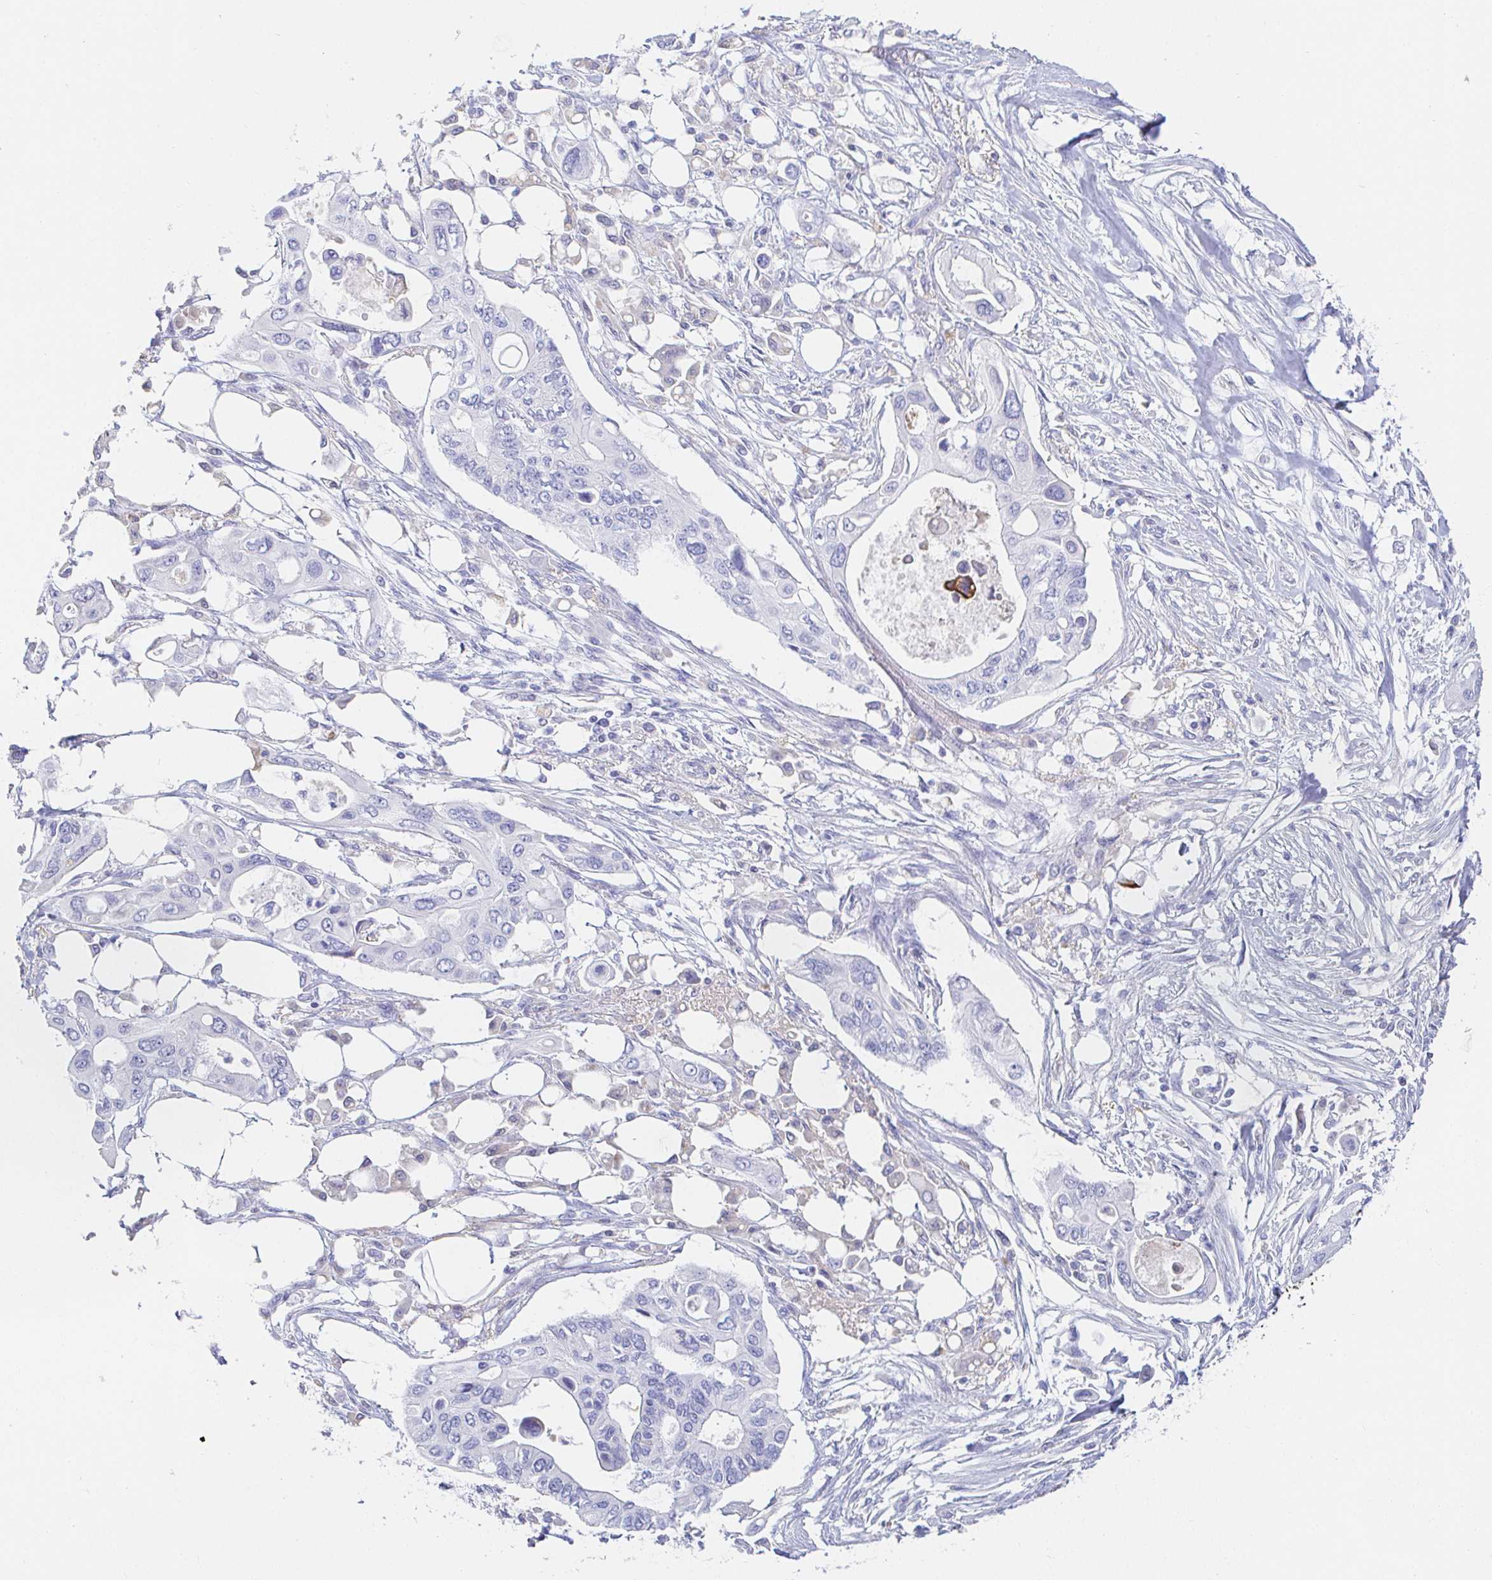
{"staining": {"intensity": "negative", "quantity": "none", "location": "none"}, "tissue": "pancreatic cancer", "cell_type": "Tumor cells", "image_type": "cancer", "snomed": [{"axis": "morphology", "description": "Adenocarcinoma, NOS"}, {"axis": "topography", "description": "Pancreas"}], "caption": "This is an immunohistochemistry histopathology image of pancreatic adenocarcinoma. There is no expression in tumor cells.", "gene": "PDE6B", "patient": {"sex": "female", "age": 63}}